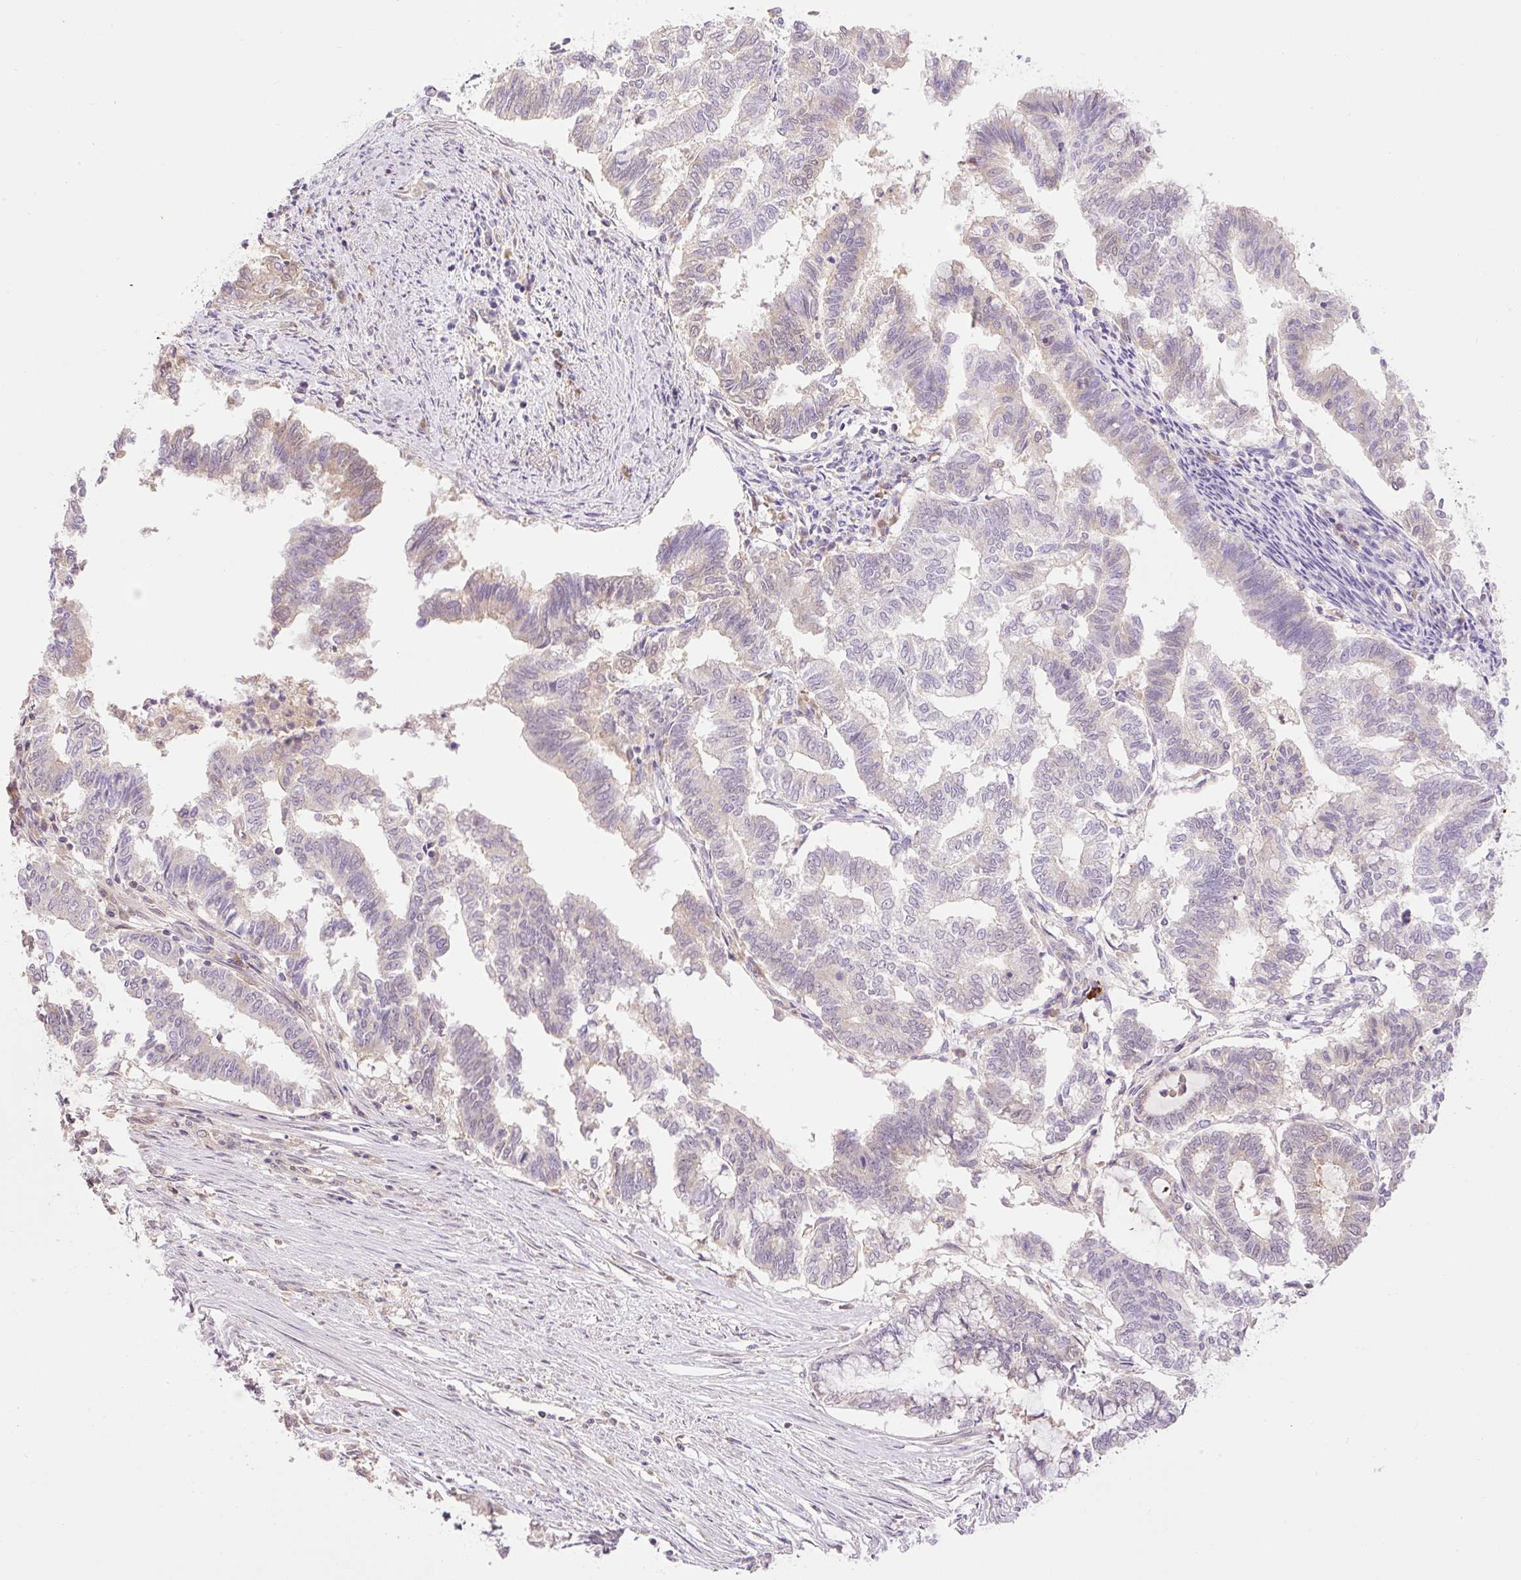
{"staining": {"intensity": "negative", "quantity": "none", "location": "none"}, "tissue": "endometrial cancer", "cell_type": "Tumor cells", "image_type": "cancer", "snomed": [{"axis": "morphology", "description": "Adenocarcinoma, NOS"}, {"axis": "topography", "description": "Endometrium"}], "caption": "IHC of human endometrial cancer exhibits no expression in tumor cells.", "gene": "HABP4", "patient": {"sex": "female", "age": 79}}